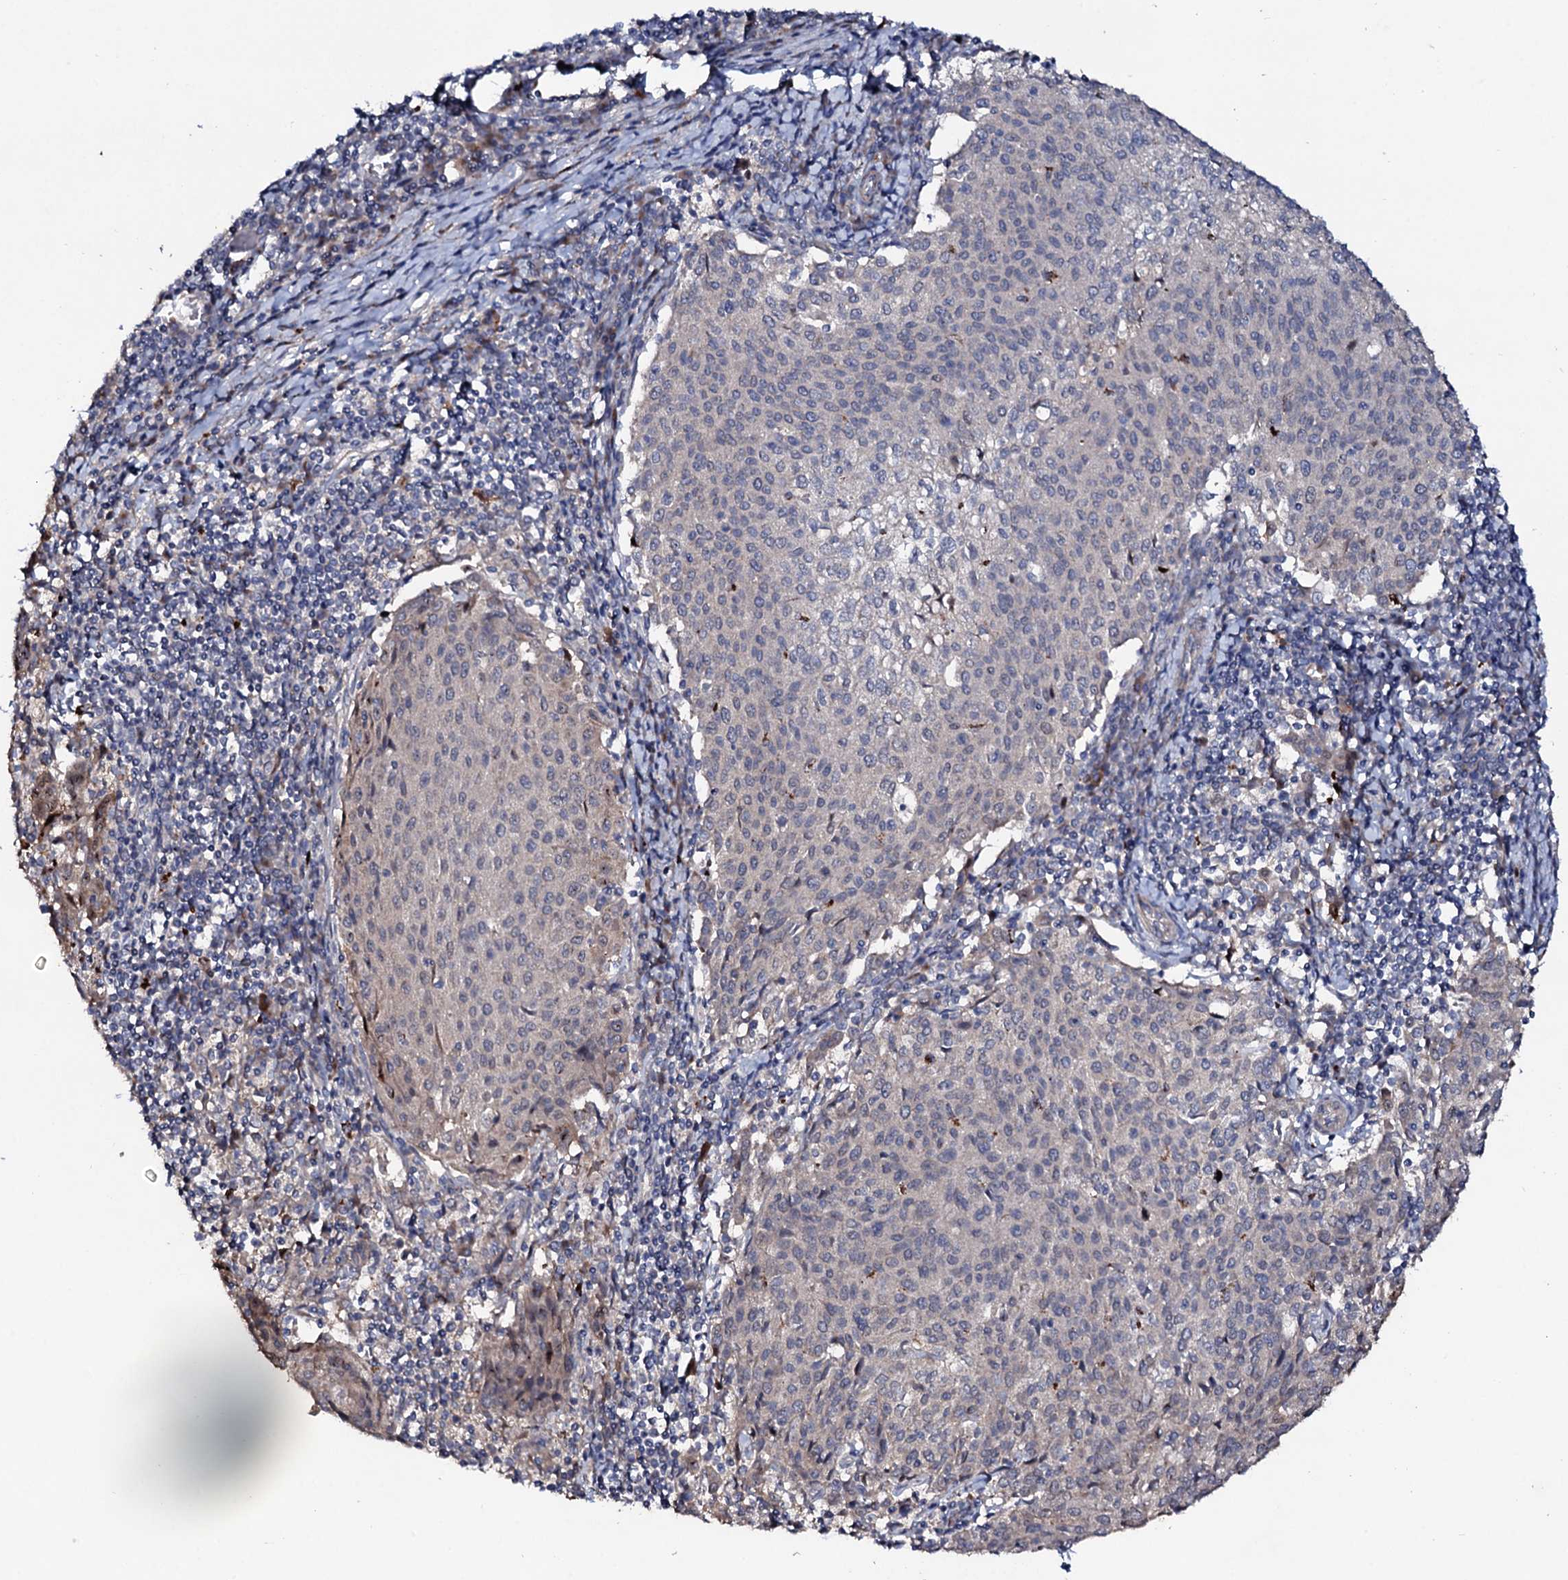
{"staining": {"intensity": "negative", "quantity": "none", "location": "none"}, "tissue": "cervical cancer", "cell_type": "Tumor cells", "image_type": "cancer", "snomed": [{"axis": "morphology", "description": "Squamous cell carcinoma, NOS"}, {"axis": "topography", "description": "Cervix"}], "caption": "High power microscopy micrograph of an immunohistochemistry (IHC) photomicrograph of cervical squamous cell carcinoma, revealing no significant positivity in tumor cells.", "gene": "COG6", "patient": {"sex": "female", "age": 46}}